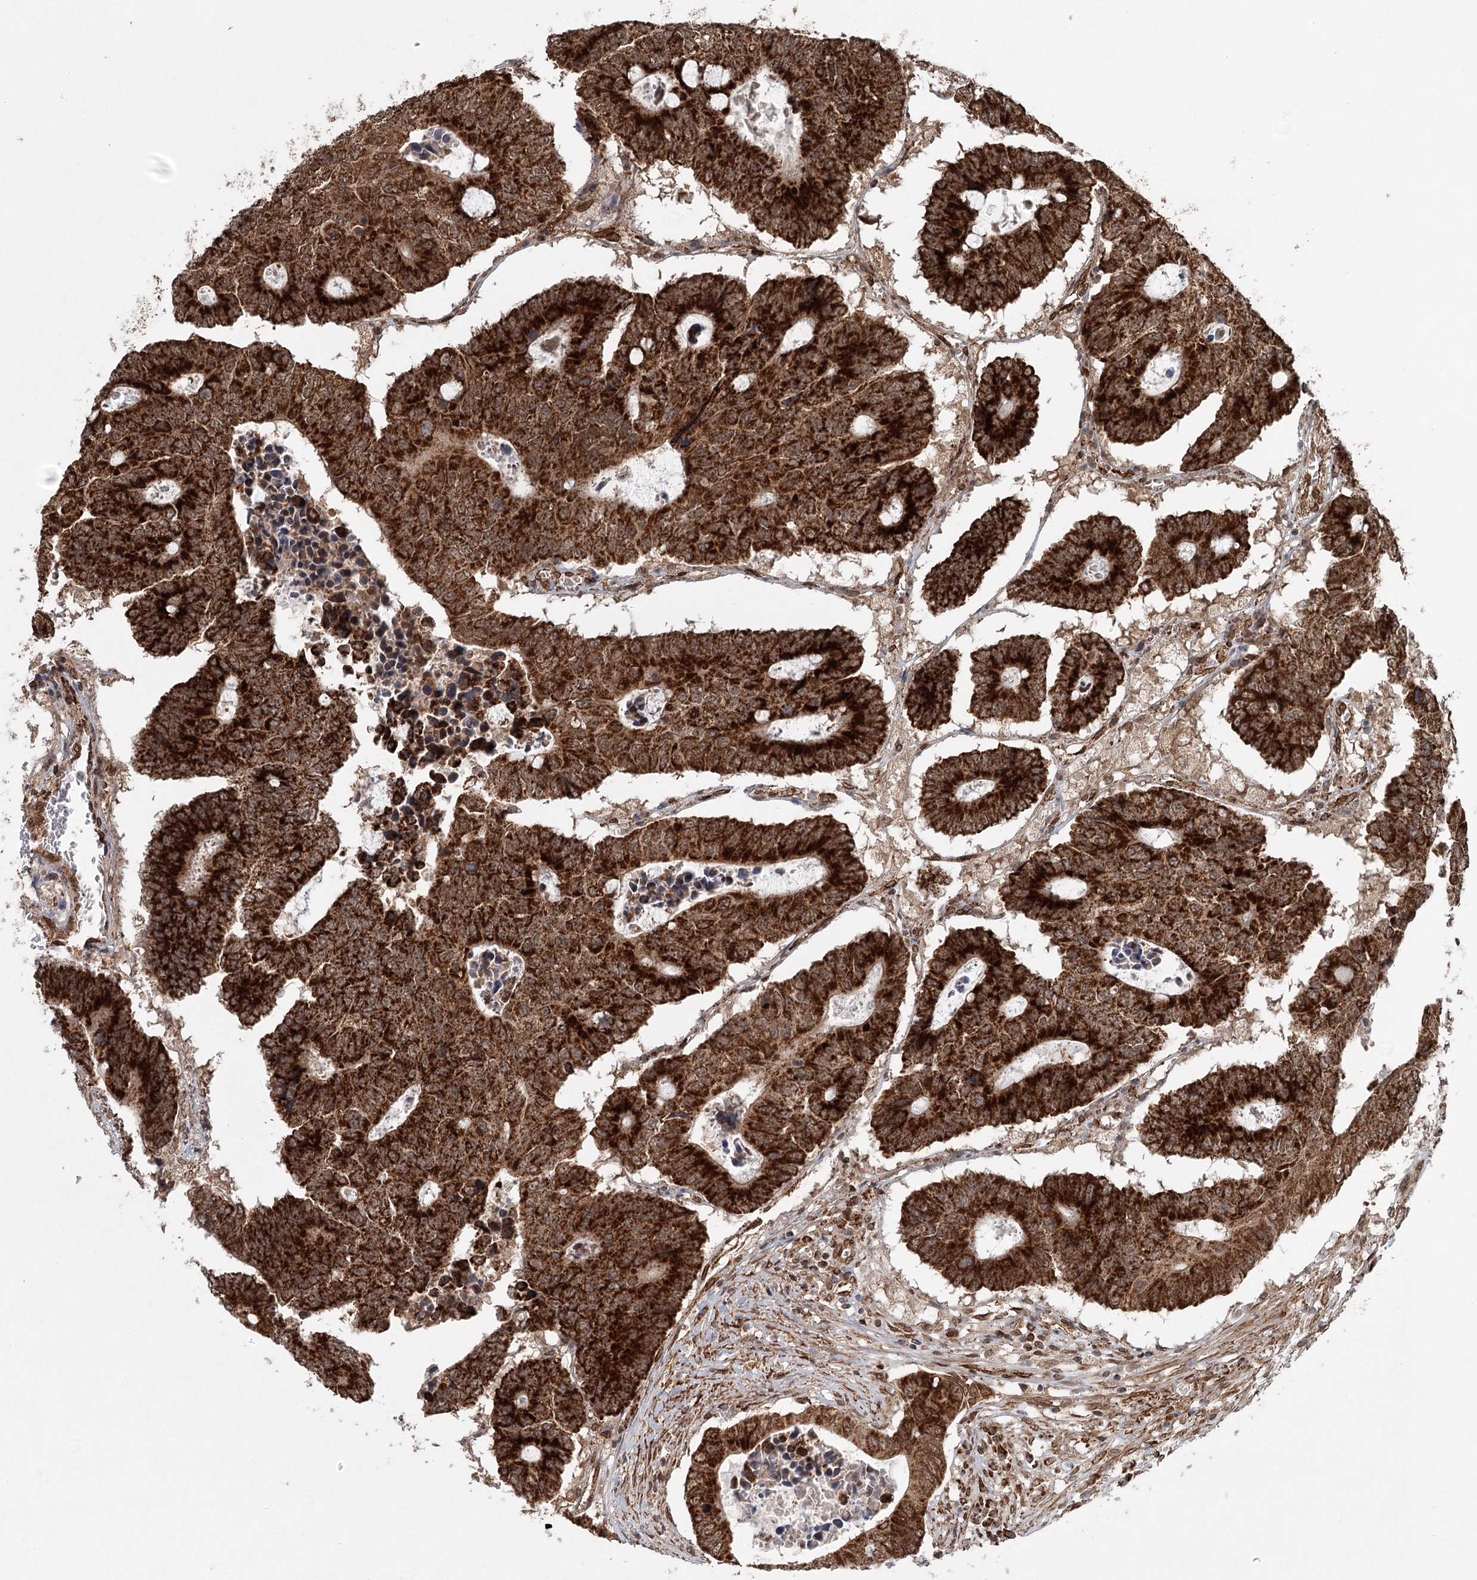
{"staining": {"intensity": "strong", "quantity": ">75%", "location": "cytoplasmic/membranous"}, "tissue": "colorectal cancer", "cell_type": "Tumor cells", "image_type": "cancer", "snomed": [{"axis": "morphology", "description": "Adenocarcinoma, NOS"}, {"axis": "topography", "description": "Colon"}], "caption": "IHC of human adenocarcinoma (colorectal) shows high levels of strong cytoplasmic/membranous staining in approximately >75% of tumor cells.", "gene": "BCKDHA", "patient": {"sex": "male", "age": 87}}